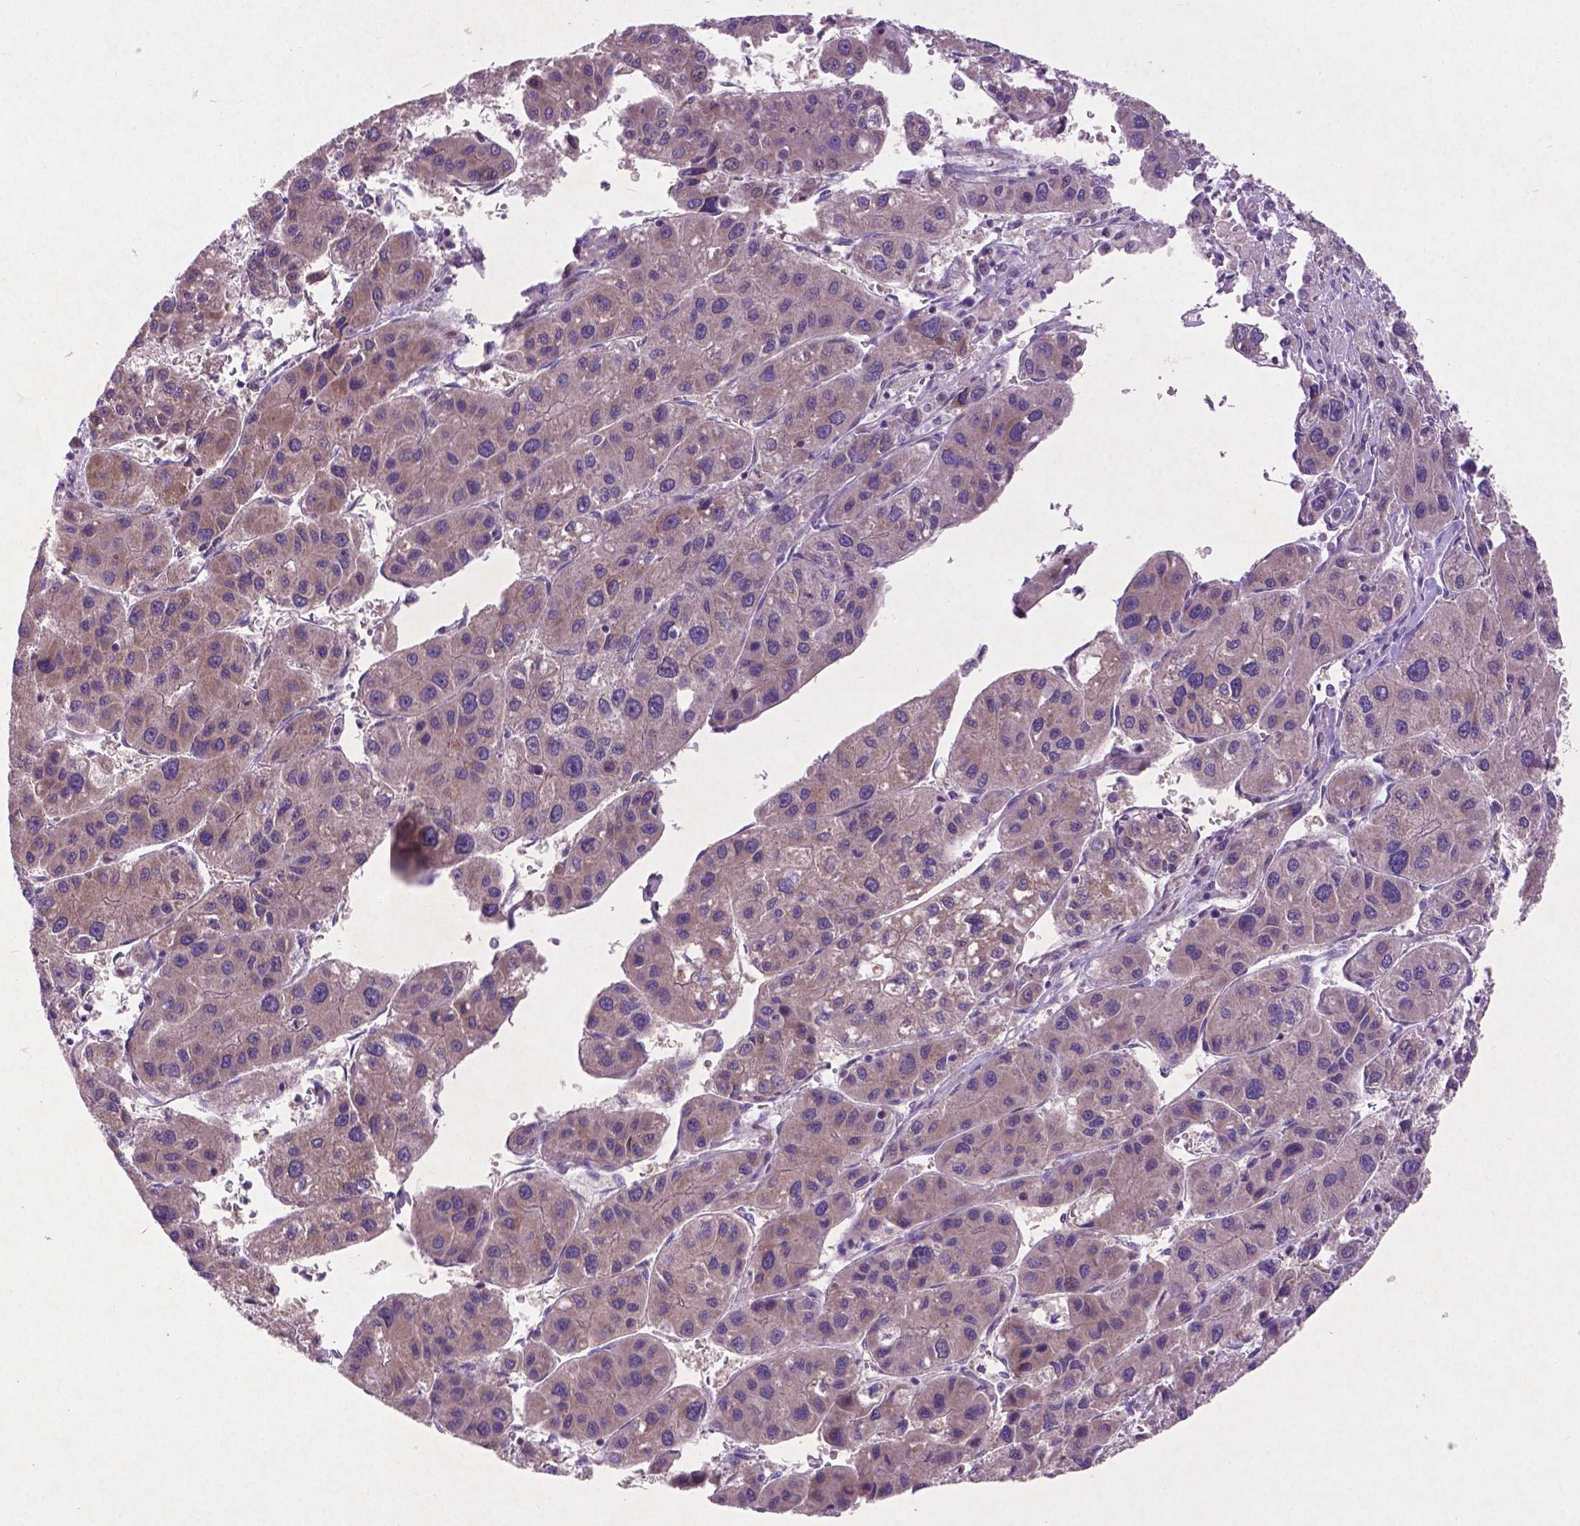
{"staining": {"intensity": "weak", "quantity": ">75%", "location": "cytoplasmic/membranous"}, "tissue": "liver cancer", "cell_type": "Tumor cells", "image_type": "cancer", "snomed": [{"axis": "morphology", "description": "Carcinoma, Hepatocellular, NOS"}, {"axis": "topography", "description": "Liver"}], "caption": "Brown immunohistochemical staining in human hepatocellular carcinoma (liver) shows weak cytoplasmic/membranous positivity in approximately >75% of tumor cells.", "gene": "ATG4D", "patient": {"sex": "male", "age": 73}}